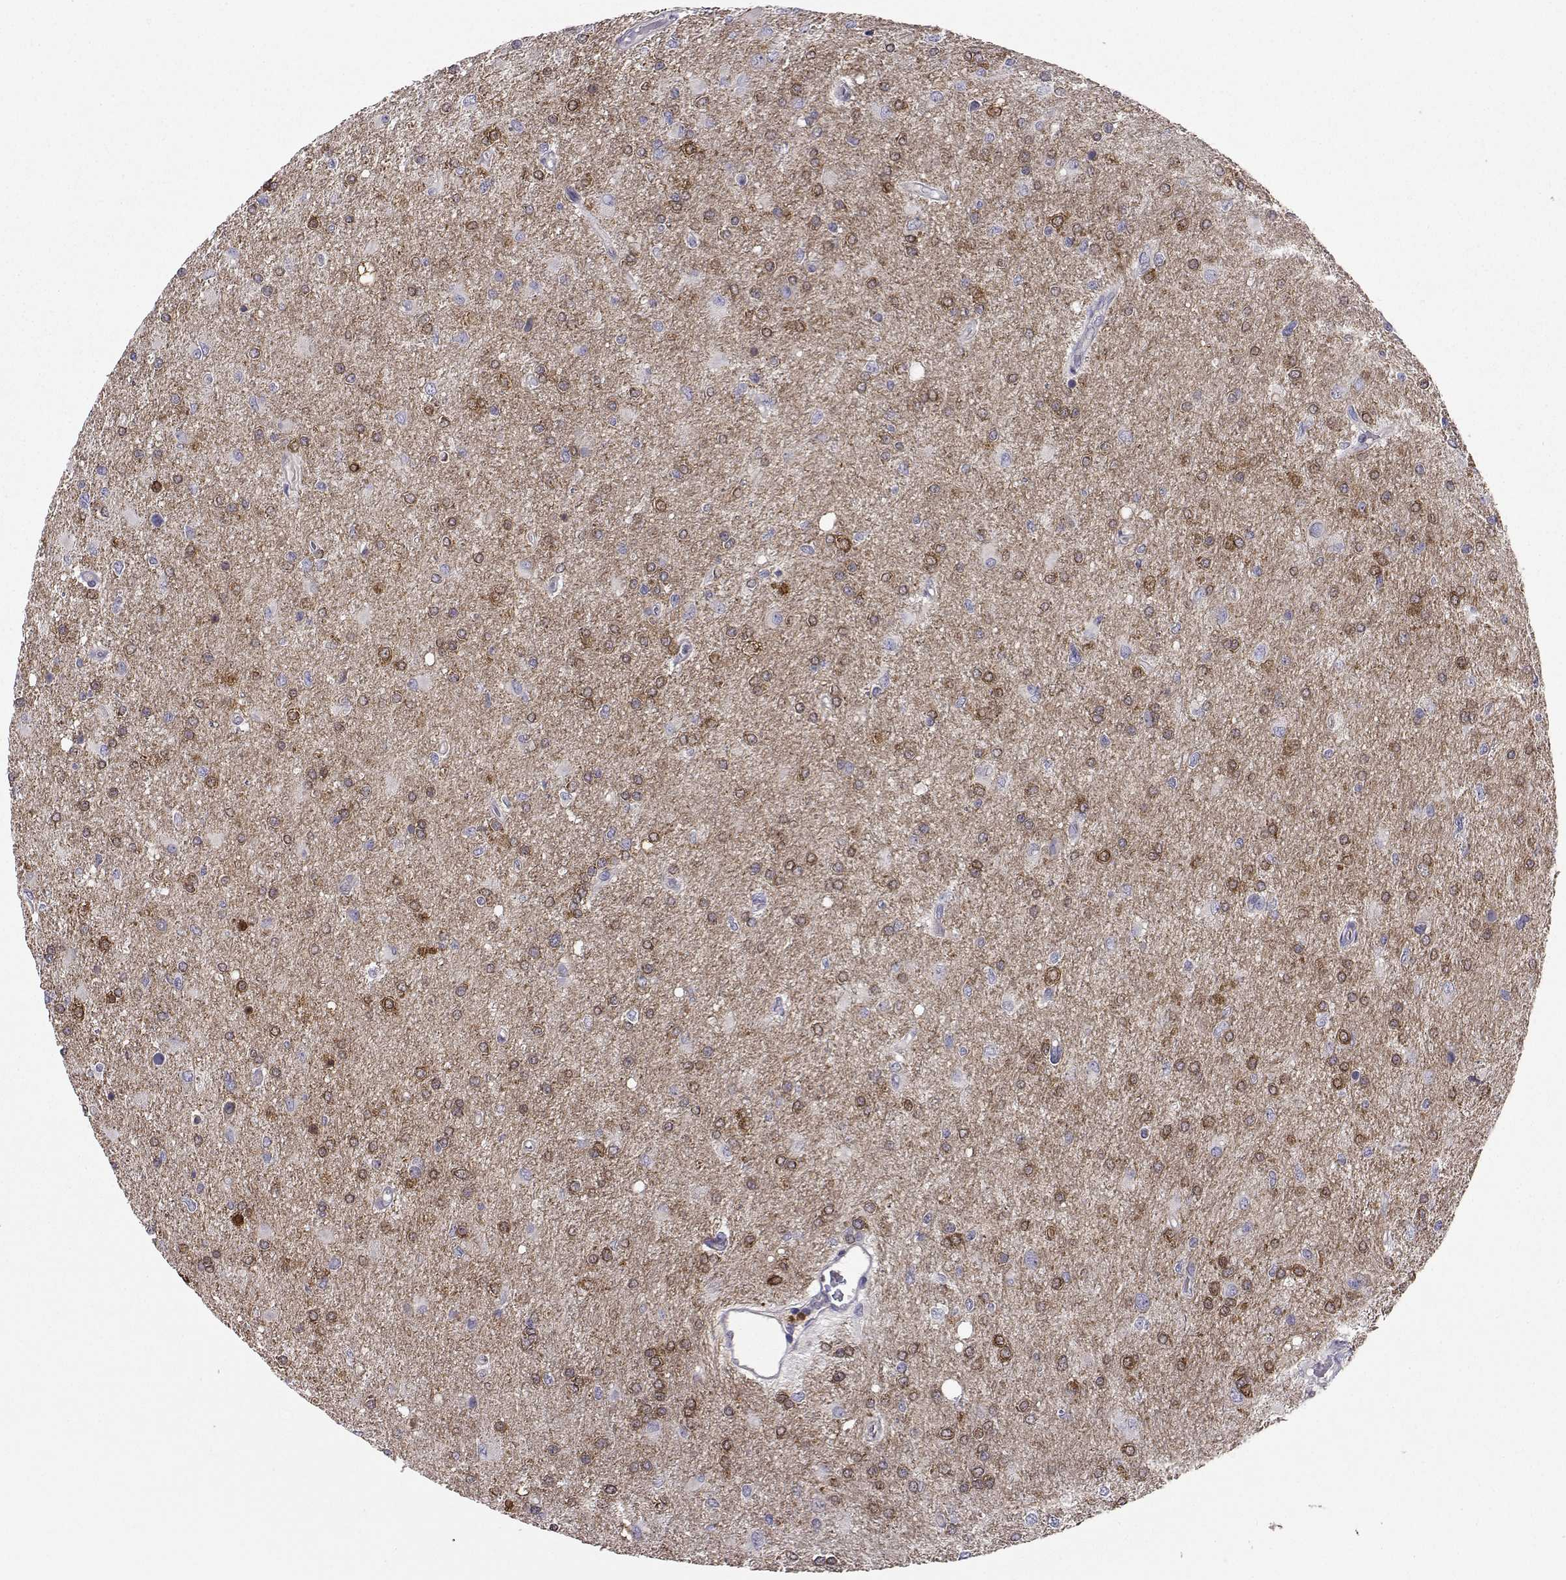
{"staining": {"intensity": "strong", "quantity": "25%-75%", "location": "cytoplasmic/membranous"}, "tissue": "glioma", "cell_type": "Tumor cells", "image_type": "cancer", "snomed": [{"axis": "morphology", "description": "Glioma, malignant, High grade"}, {"axis": "topography", "description": "Cerebral cortex"}], "caption": "Protein staining demonstrates strong cytoplasmic/membranous expression in about 25%-75% of tumor cells in high-grade glioma (malignant).", "gene": "PEX5L", "patient": {"sex": "male", "age": 70}}